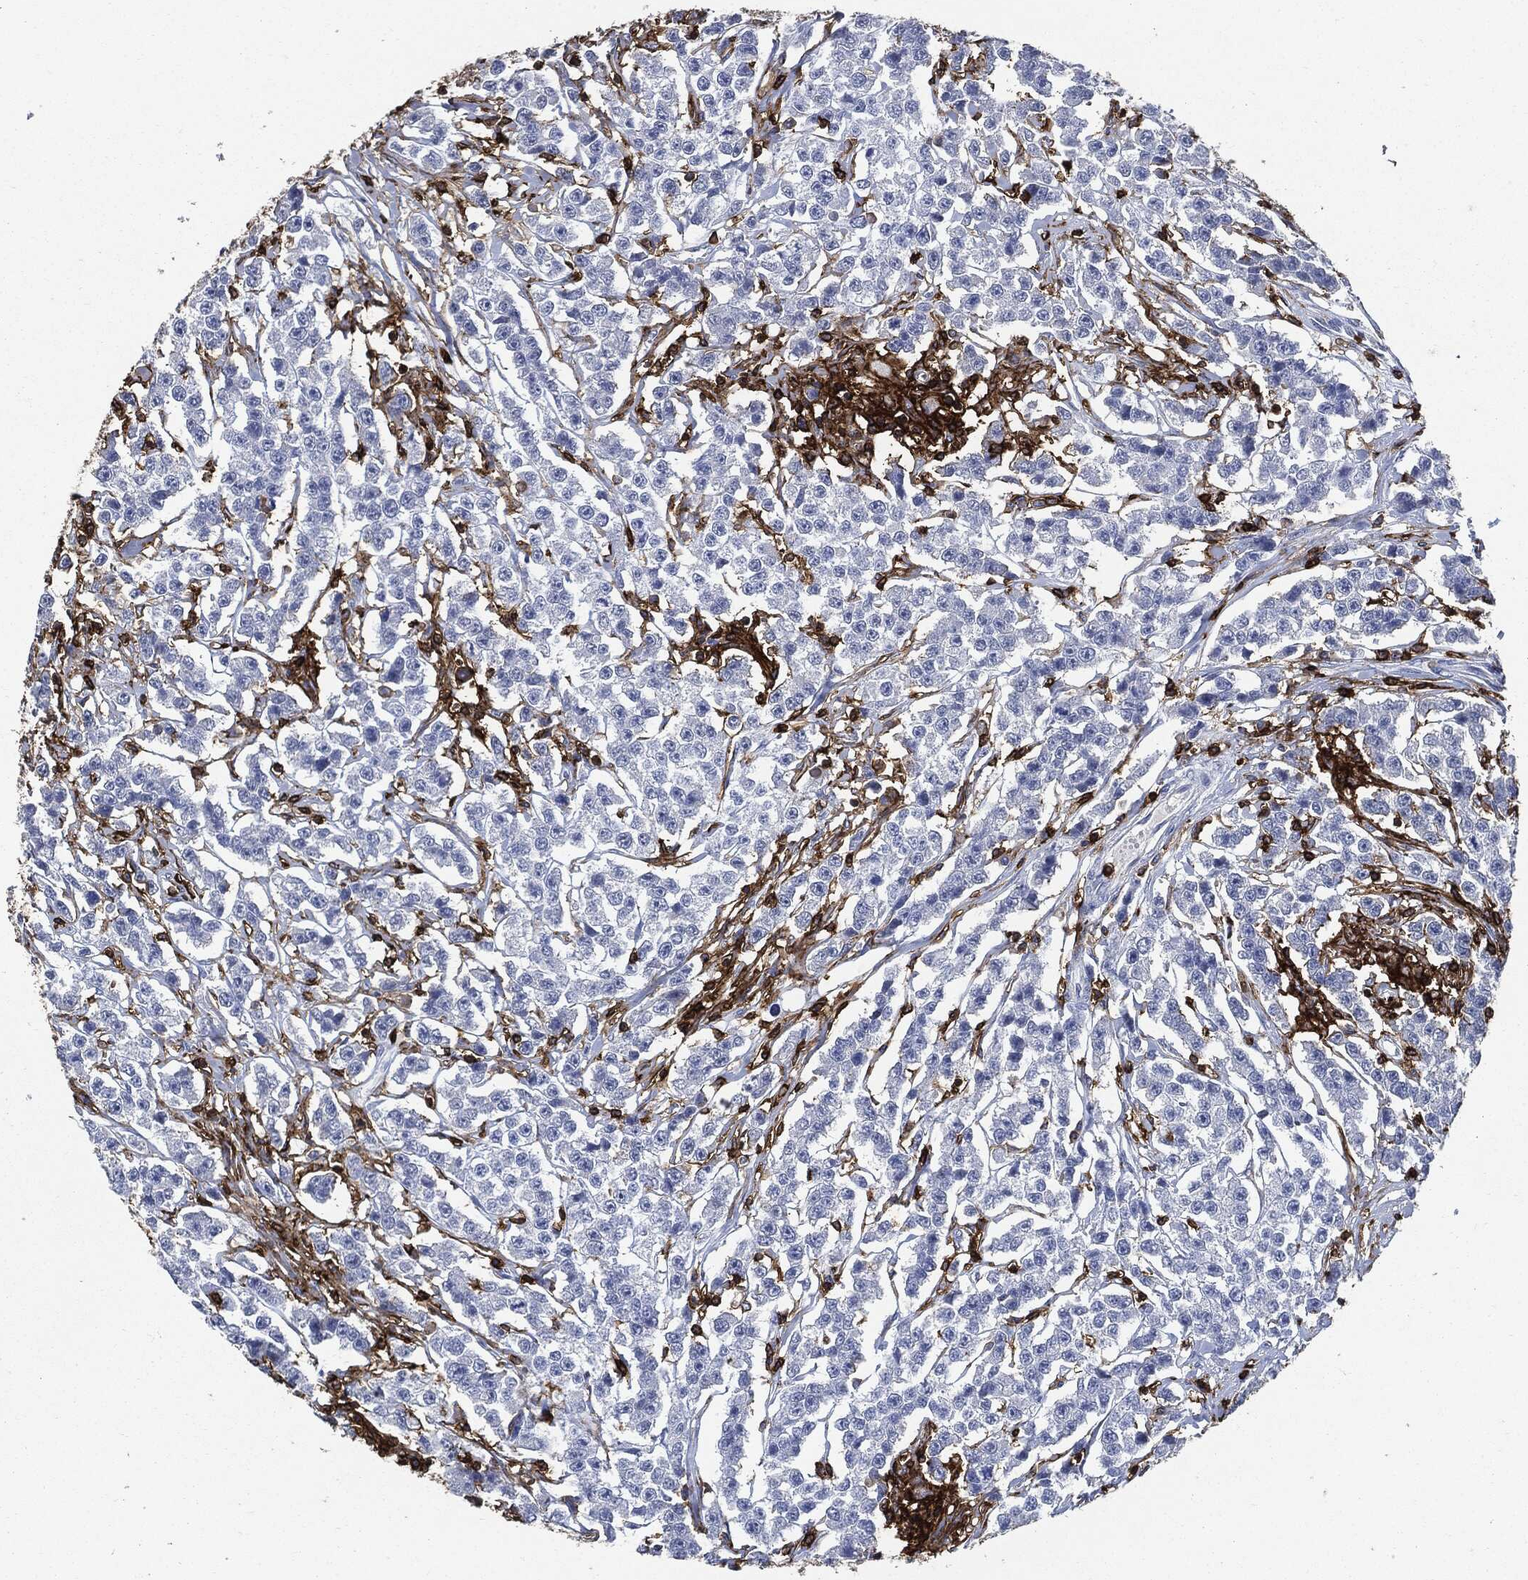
{"staining": {"intensity": "negative", "quantity": "none", "location": "none"}, "tissue": "testis cancer", "cell_type": "Tumor cells", "image_type": "cancer", "snomed": [{"axis": "morphology", "description": "Seminoma, NOS"}, {"axis": "topography", "description": "Testis"}], "caption": "Protein analysis of testis seminoma demonstrates no significant staining in tumor cells.", "gene": "PTPRC", "patient": {"sex": "male", "age": 59}}